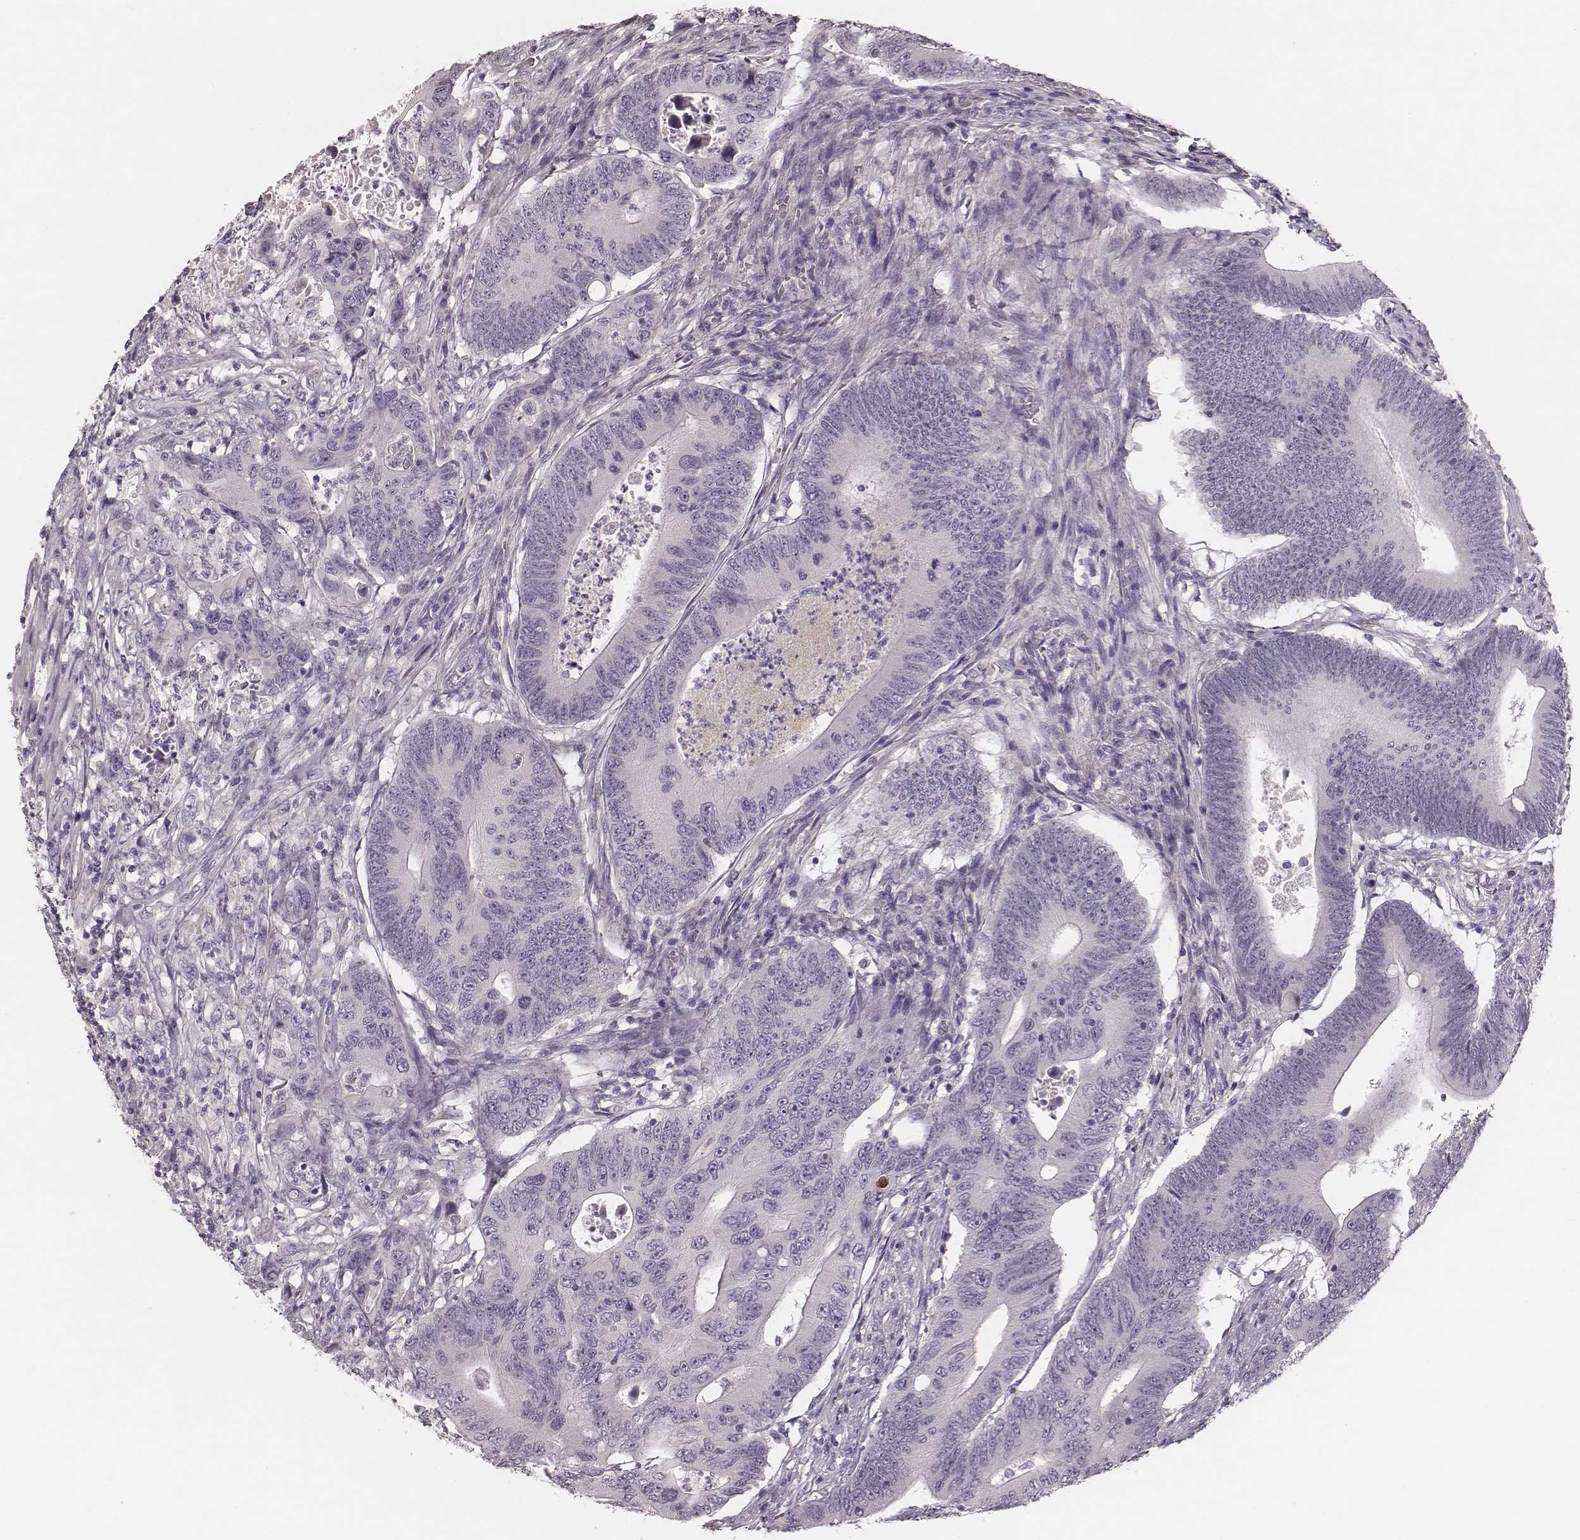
{"staining": {"intensity": "negative", "quantity": "none", "location": "none"}, "tissue": "colorectal cancer", "cell_type": "Tumor cells", "image_type": "cancer", "snomed": [{"axis": "morphology", "description": "Adenocarcinoma, NOS"}, {"axis": "topography", "description": "Colon"}], "caption": "The histopathology image exhibits no significant positivity in tumor cells of colorectal adenocarcinoma.", "gene": "SMIM24", "patient": {"sex": "female", "age": 90}}